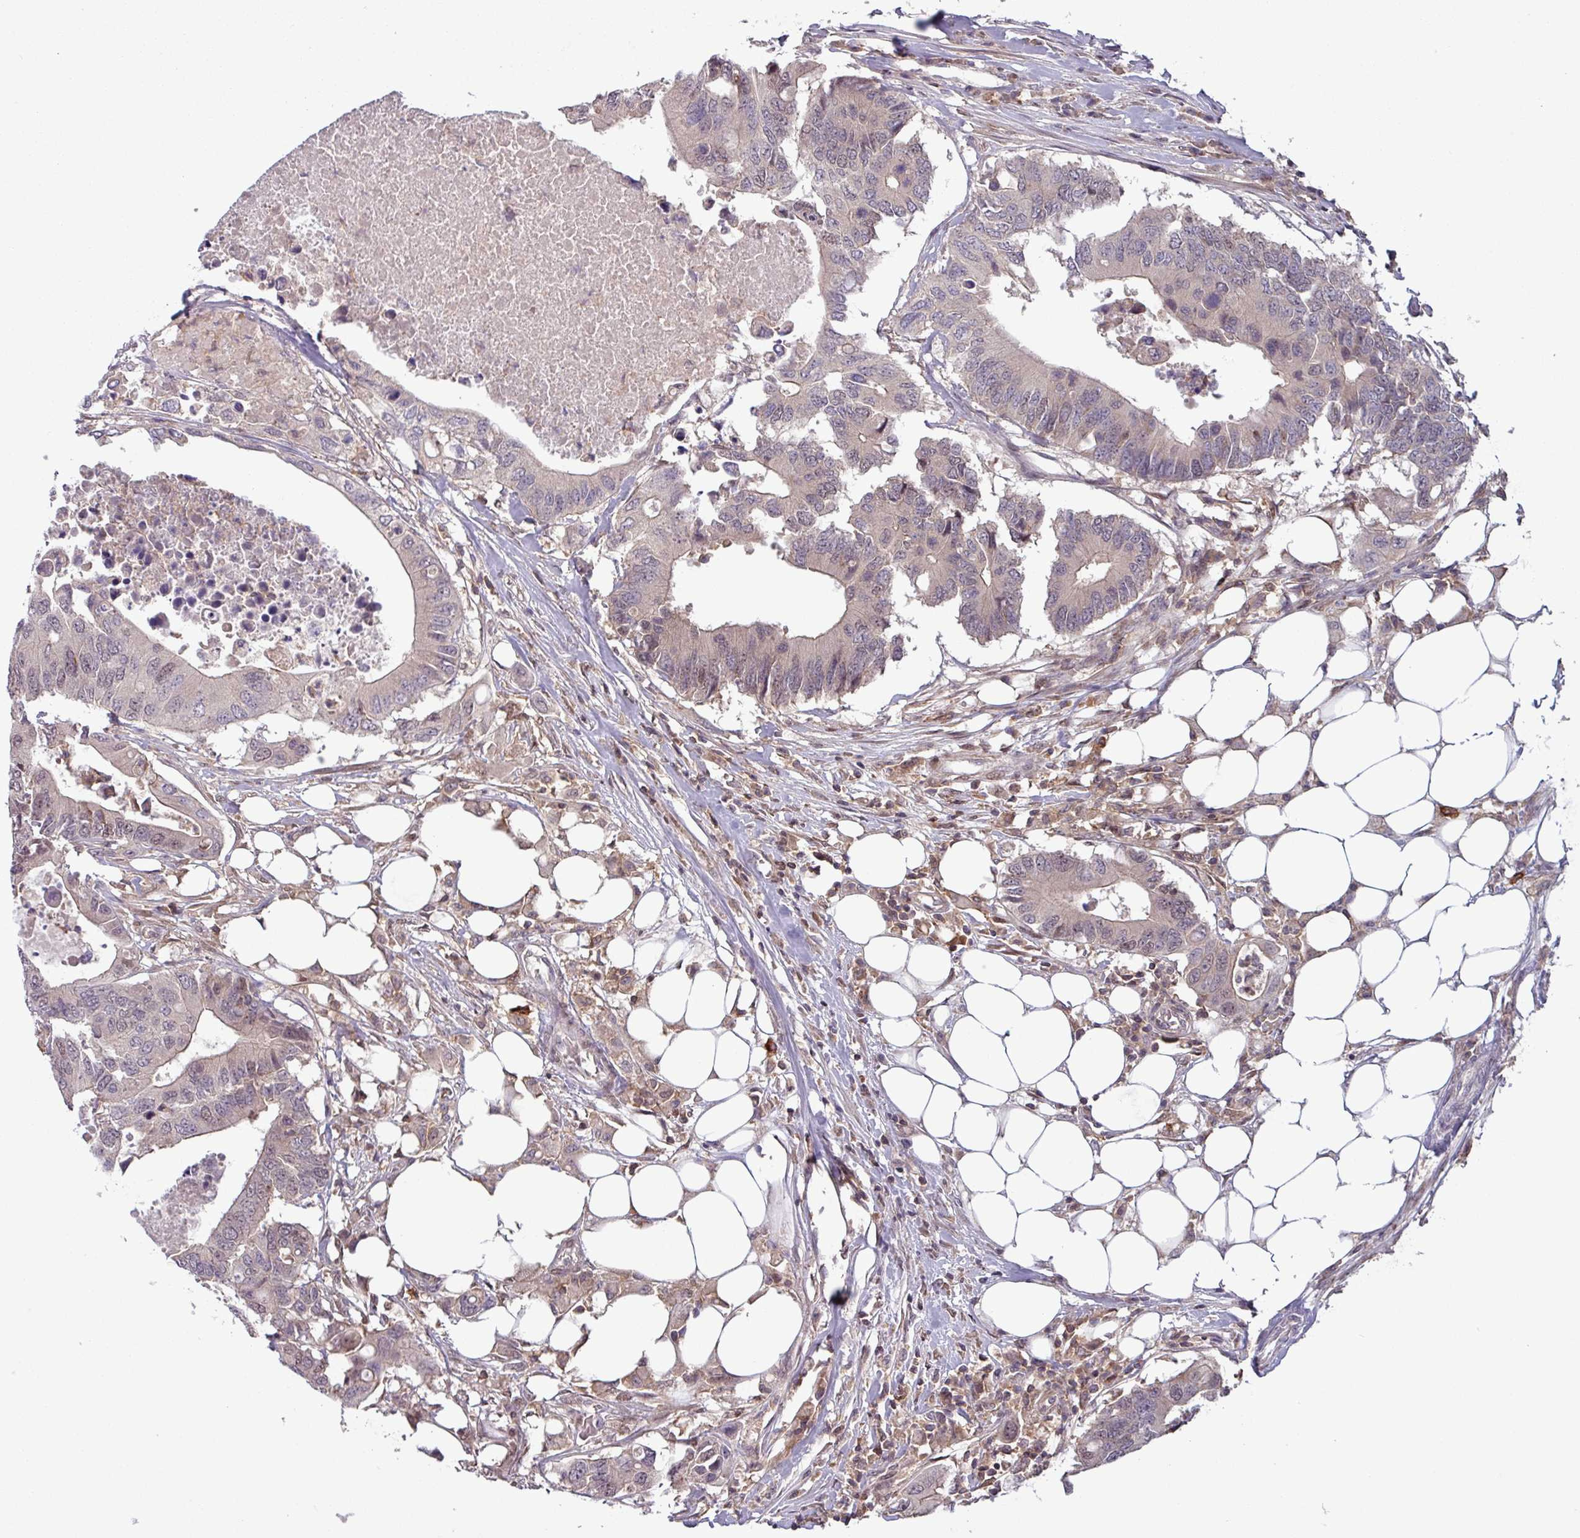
{"staining": {"intensity": "weak", "quantity": "25%-75%", "location": "nuclear"}, "tissue": "colorectal cancer", "cell_type": "Tumor cells", "image_type": "cancer", "snomed": [{"axis": "morphology", "description": "Adenocarcinoma, NOS"}, {"axis": "topography", "description": "Colon"}], "caption": "High-power microscopy captured an IHC histopathology image of colorectal cancer (adenocarcinoma), revealing weak nuclear positivity in about 25%-75% of tumor cells.", "gene": "PRRX1", "patient": {"sex": "male", "age": 71}}